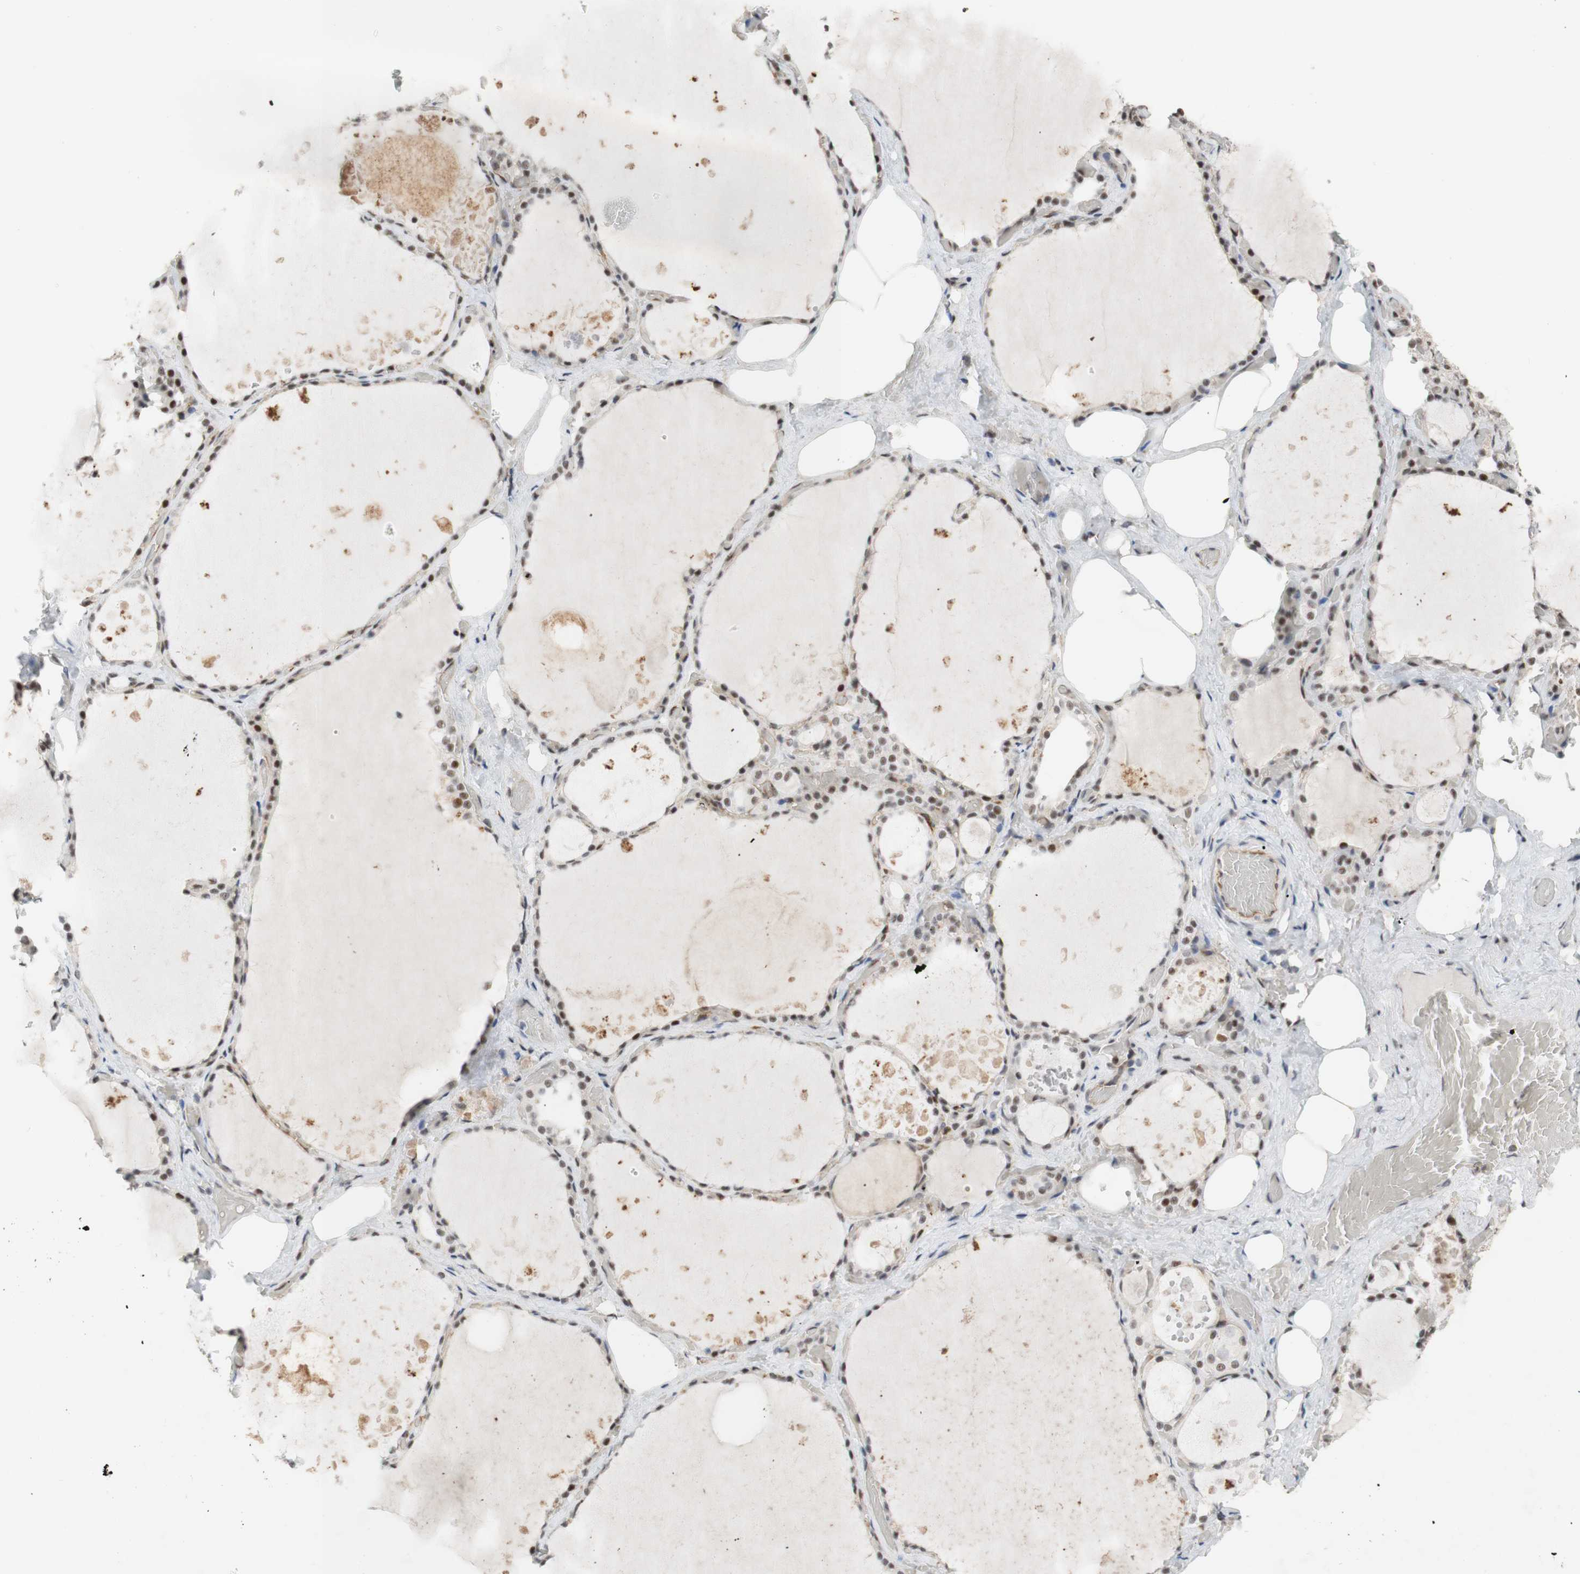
{"staining": {"intensity": "moderate", "quantity": ">75%", "location": "nuclear"}, "tissue": "thyroid gland", "cell_type": "Glandular cells", "image_type": "normal", "snomed": [{"axis": "morphology", "description": "Normal tissue, NOS"}, {"axis": "topography", "description": "Thyroid gland"}], "caption": "The micrograph demonstrates immunohistochemical staining of normal thyroid gland. There is moderate nuclear staining is present in about >75% of glandular cells.", "gene": "SAP18", "patient": {"sex": "male", "age": 61}}